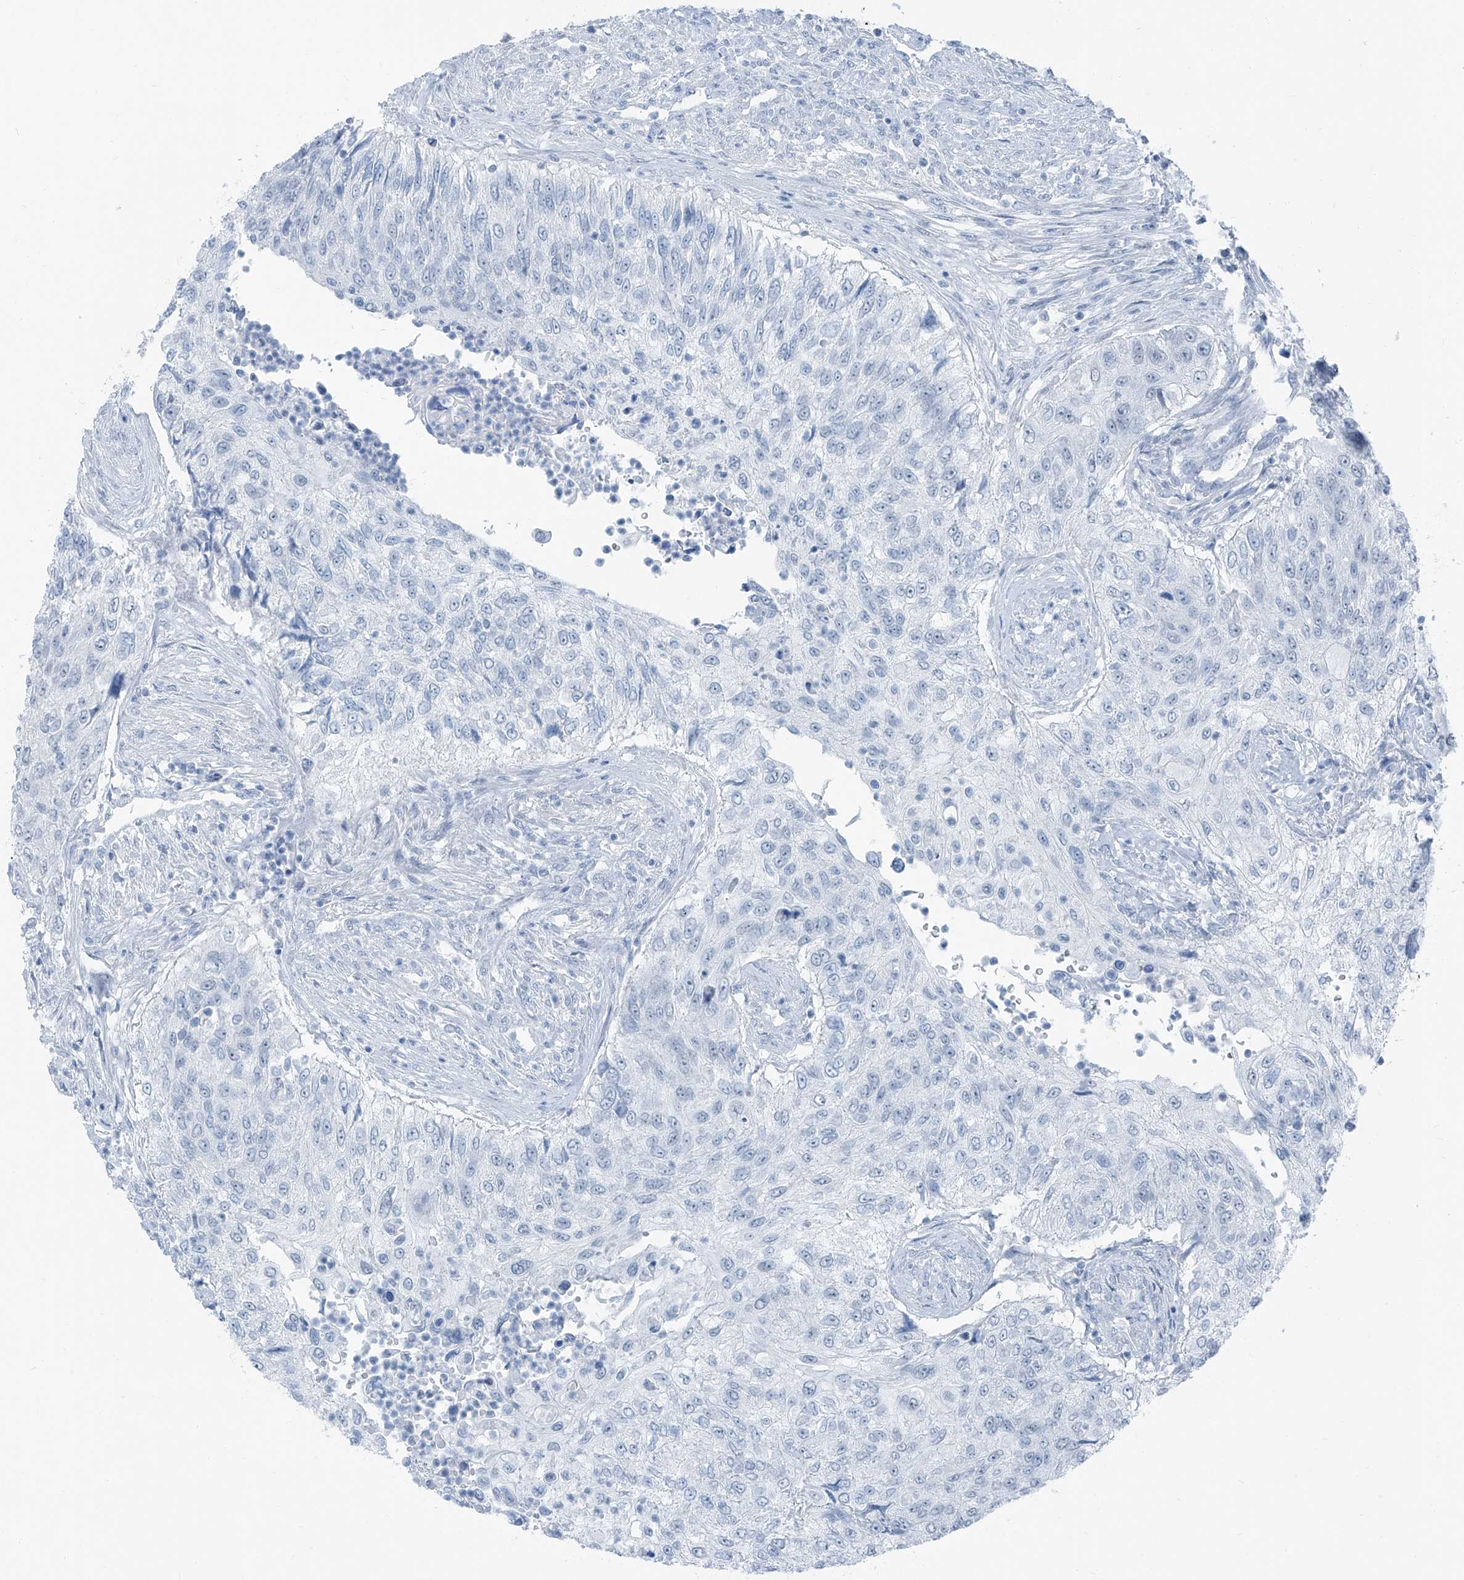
{"staining": {"intensity": "negative", "quantity": "none", "location": "none"}, "tissue": "urothelial cancer", "cell_type": "Tumor cells", "image_type": "cancer", "snomed": [{"axis": "morphology", "description": "Urothelial carcinoma, High grade"}, {"axis": "topography", "description": "Urinary bladder"}], "caption": "This is a image of IHC staining of urothelial carcinoma (high-grade), which shows no positivity in tumor cells.", "gene": "RGN", "patient": {"sex": "female", "age": 60}}